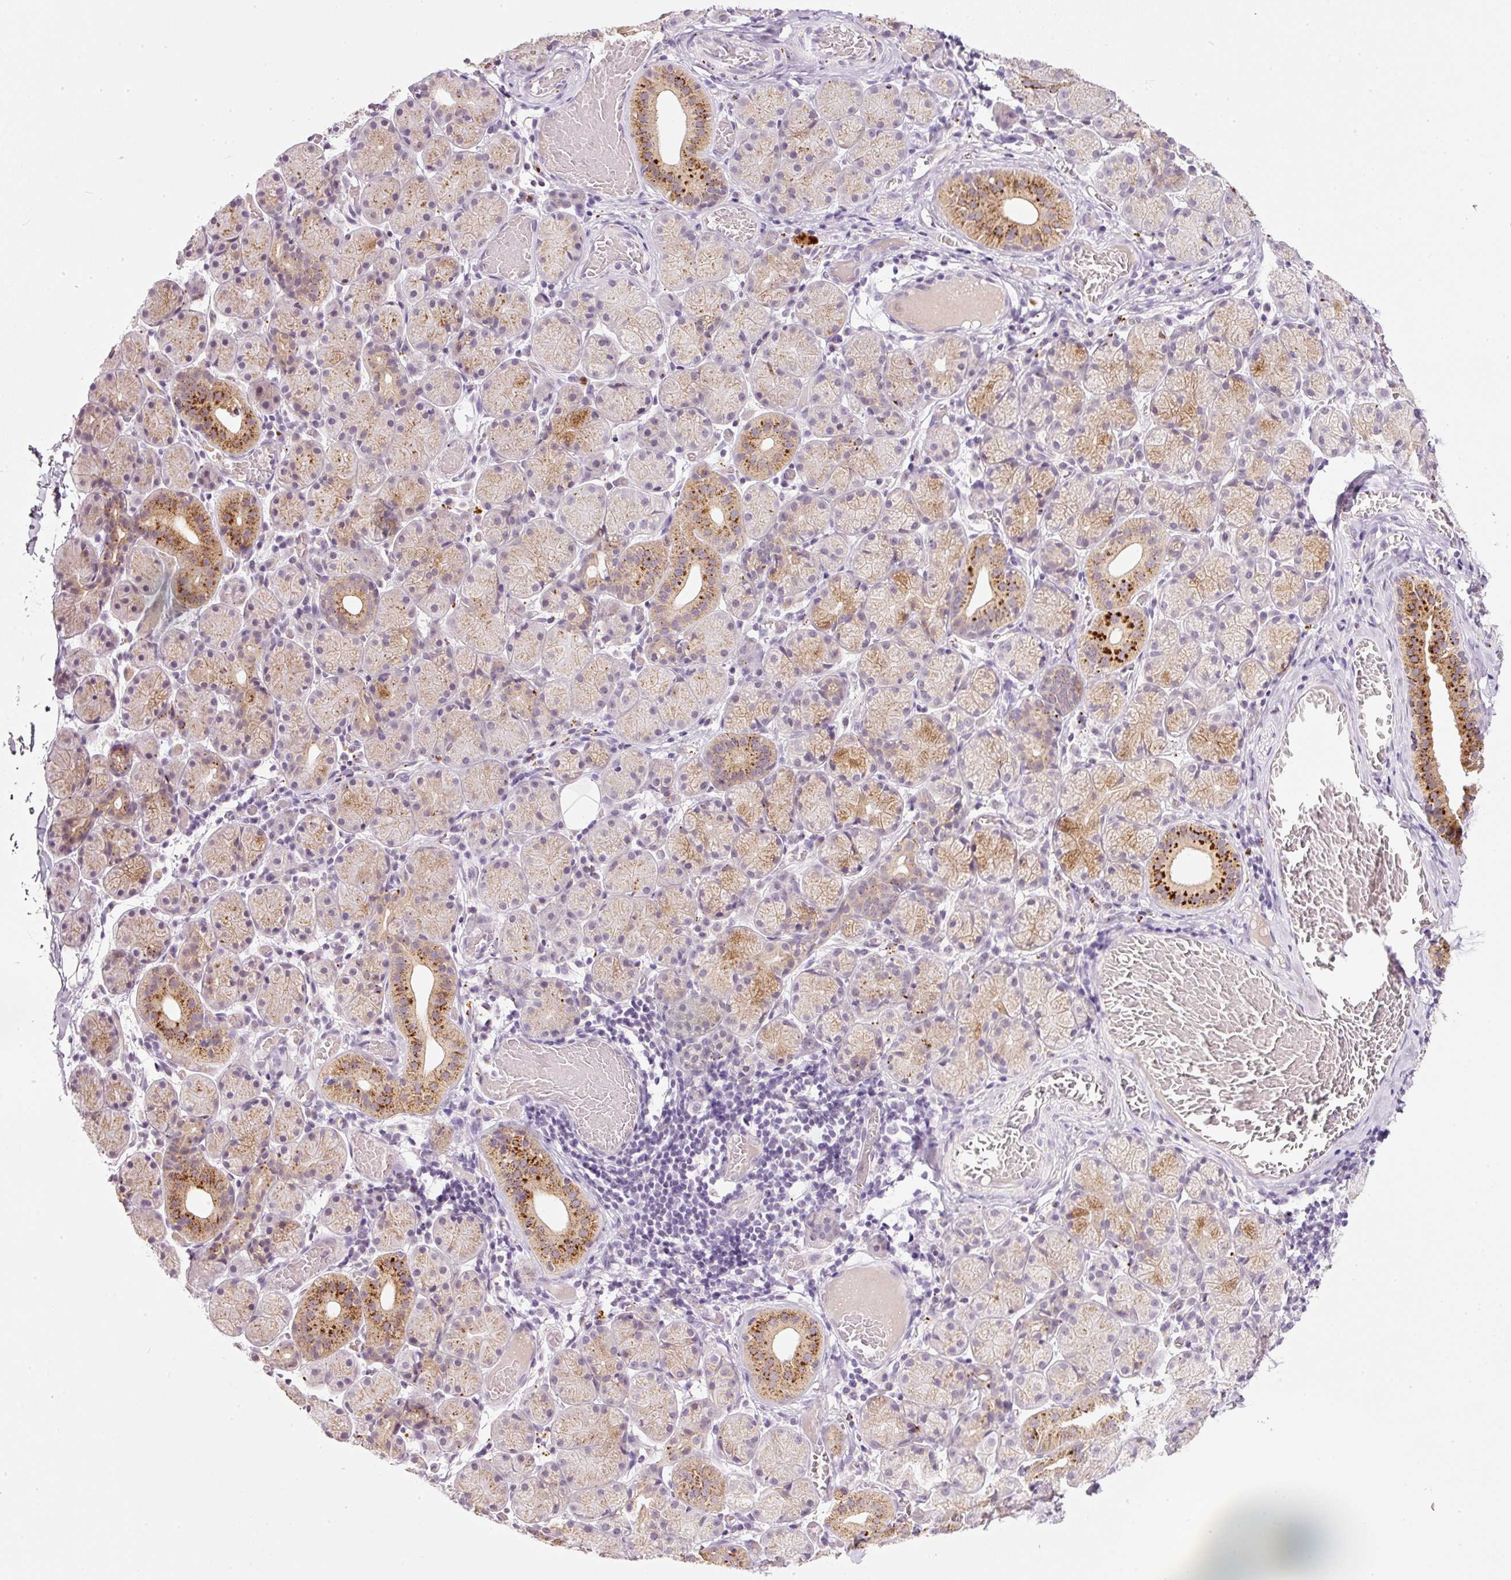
{"staining": {"intensity": "strong", "quantity": "<25%", "location": "cytoplasmic/membranous"}, "tissue": "salivary gland", "cell_type": "Glandular cells", "image_type": "normal", "snomed": [{"axis": "morphology", "description": "Normal tissue, NOS"}, {"axis": "topography", "description": "Salivary gland"}], "caption": "This photomicrograph shows unremarkable salivary gland stained with immunohistochemistry to label a protein in brown. The cytoplasmic/membranous of glandular cells show strong positivity for the protein. Nuclei are counter-stained blue.", "gene": "ZNF639", "patient": {"sex": "female", "age": 24}}